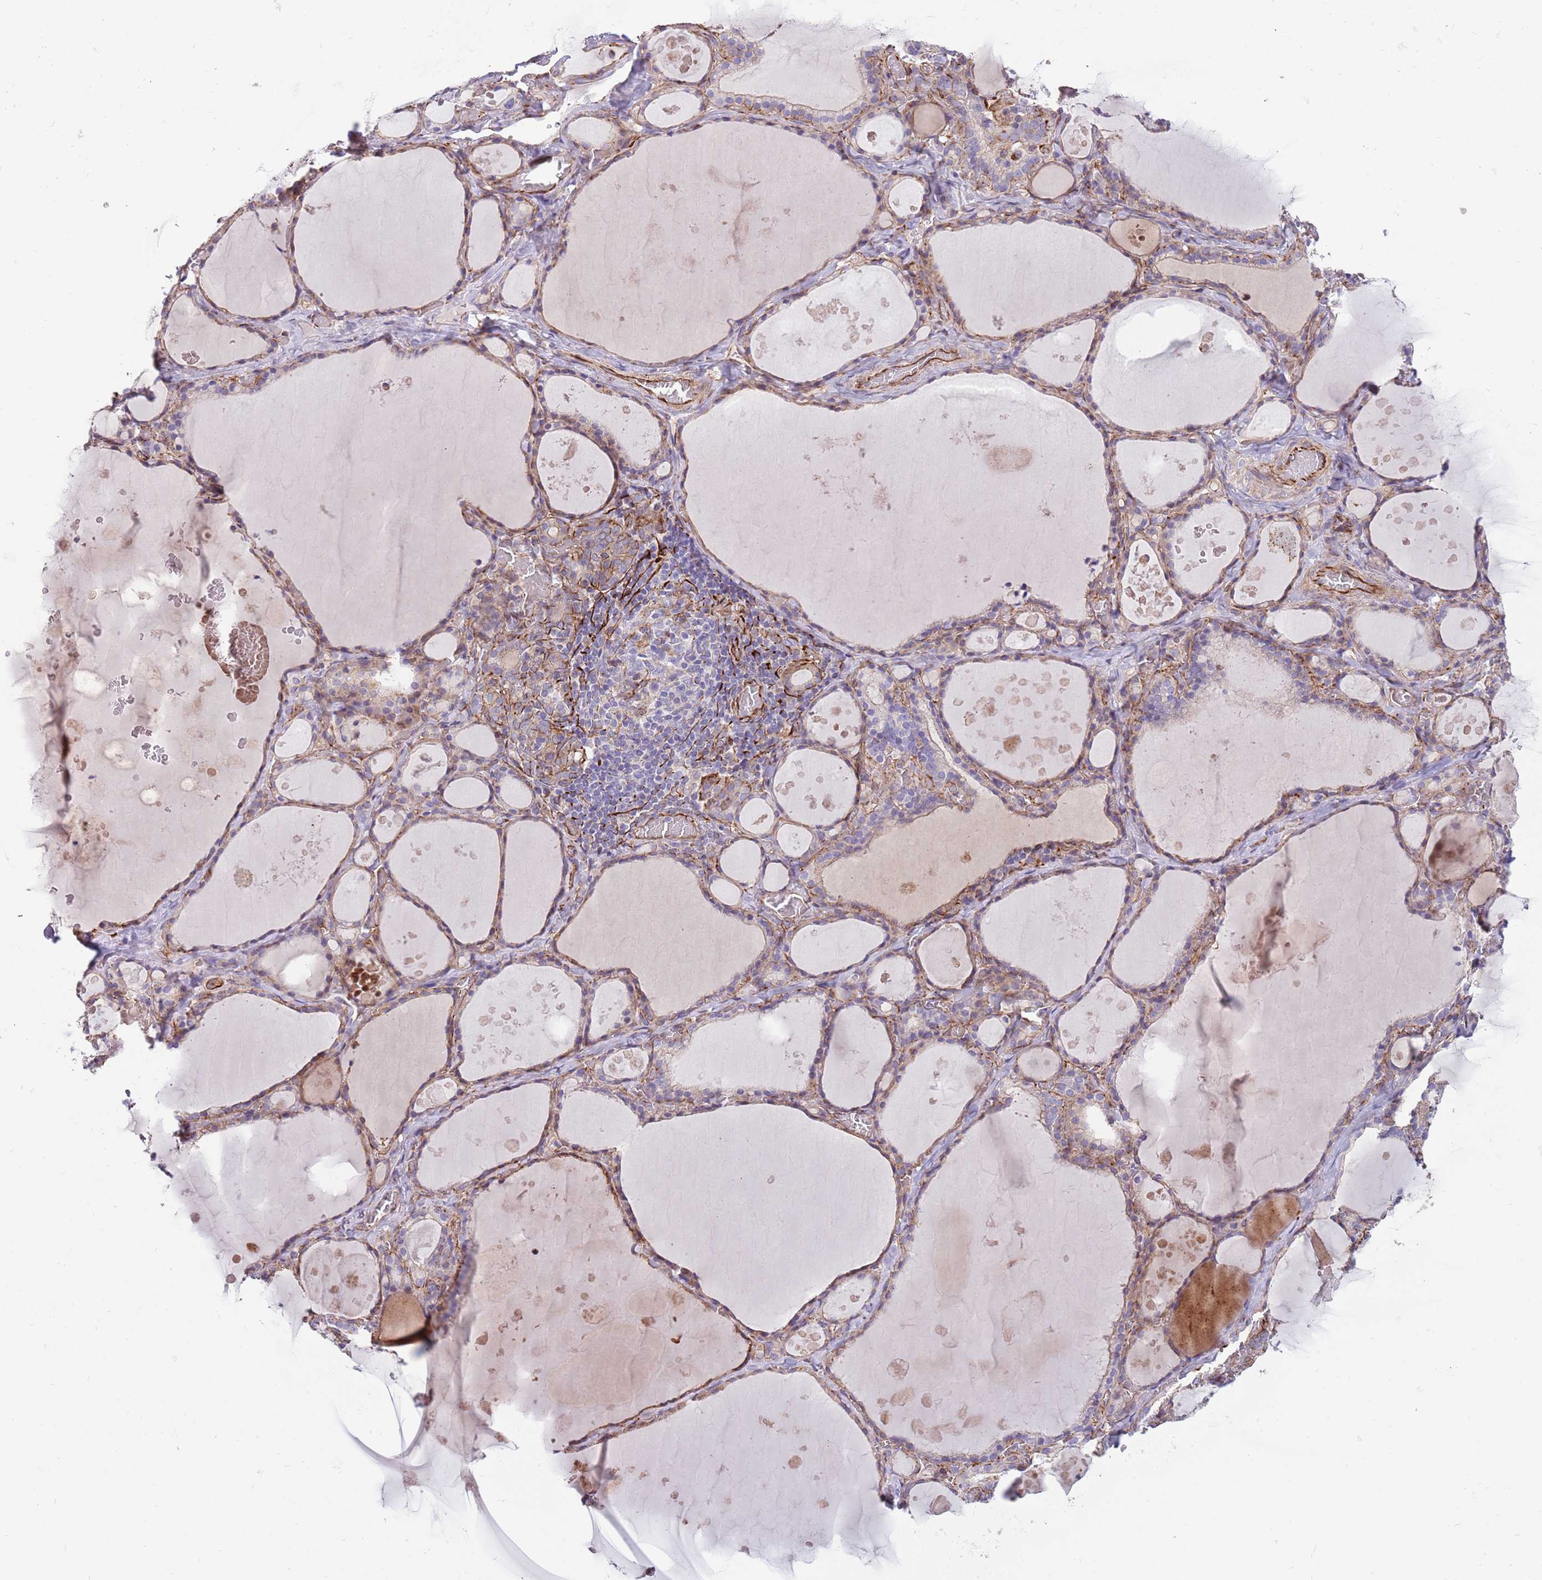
{"staining": {"intensity": "moderate", "quantity": "25%-75%", "location": "cytoplasmic/membranous"}, "tissue": "thyroid gland", "cell_type": "Glandular cells", "image_type": "normal", "snomed": [{"axis": "morphology", "description": "Normal tissue, NOS"}, {"axis": "topography", "description": "Thyroid gland"}], "caption": "Brown immunohistochemical staining in normal human thyroid gland shows moderate cytoplasmic/membranous expression in approximately 25%-75% of glandular cells. The protein is stained brown, and the nuclei are stained in blue (DAB IHC with brightfield microscopy, high magnification).", "gene": "MOGAT1", "patient": {"sex": "male", "age": 56}}